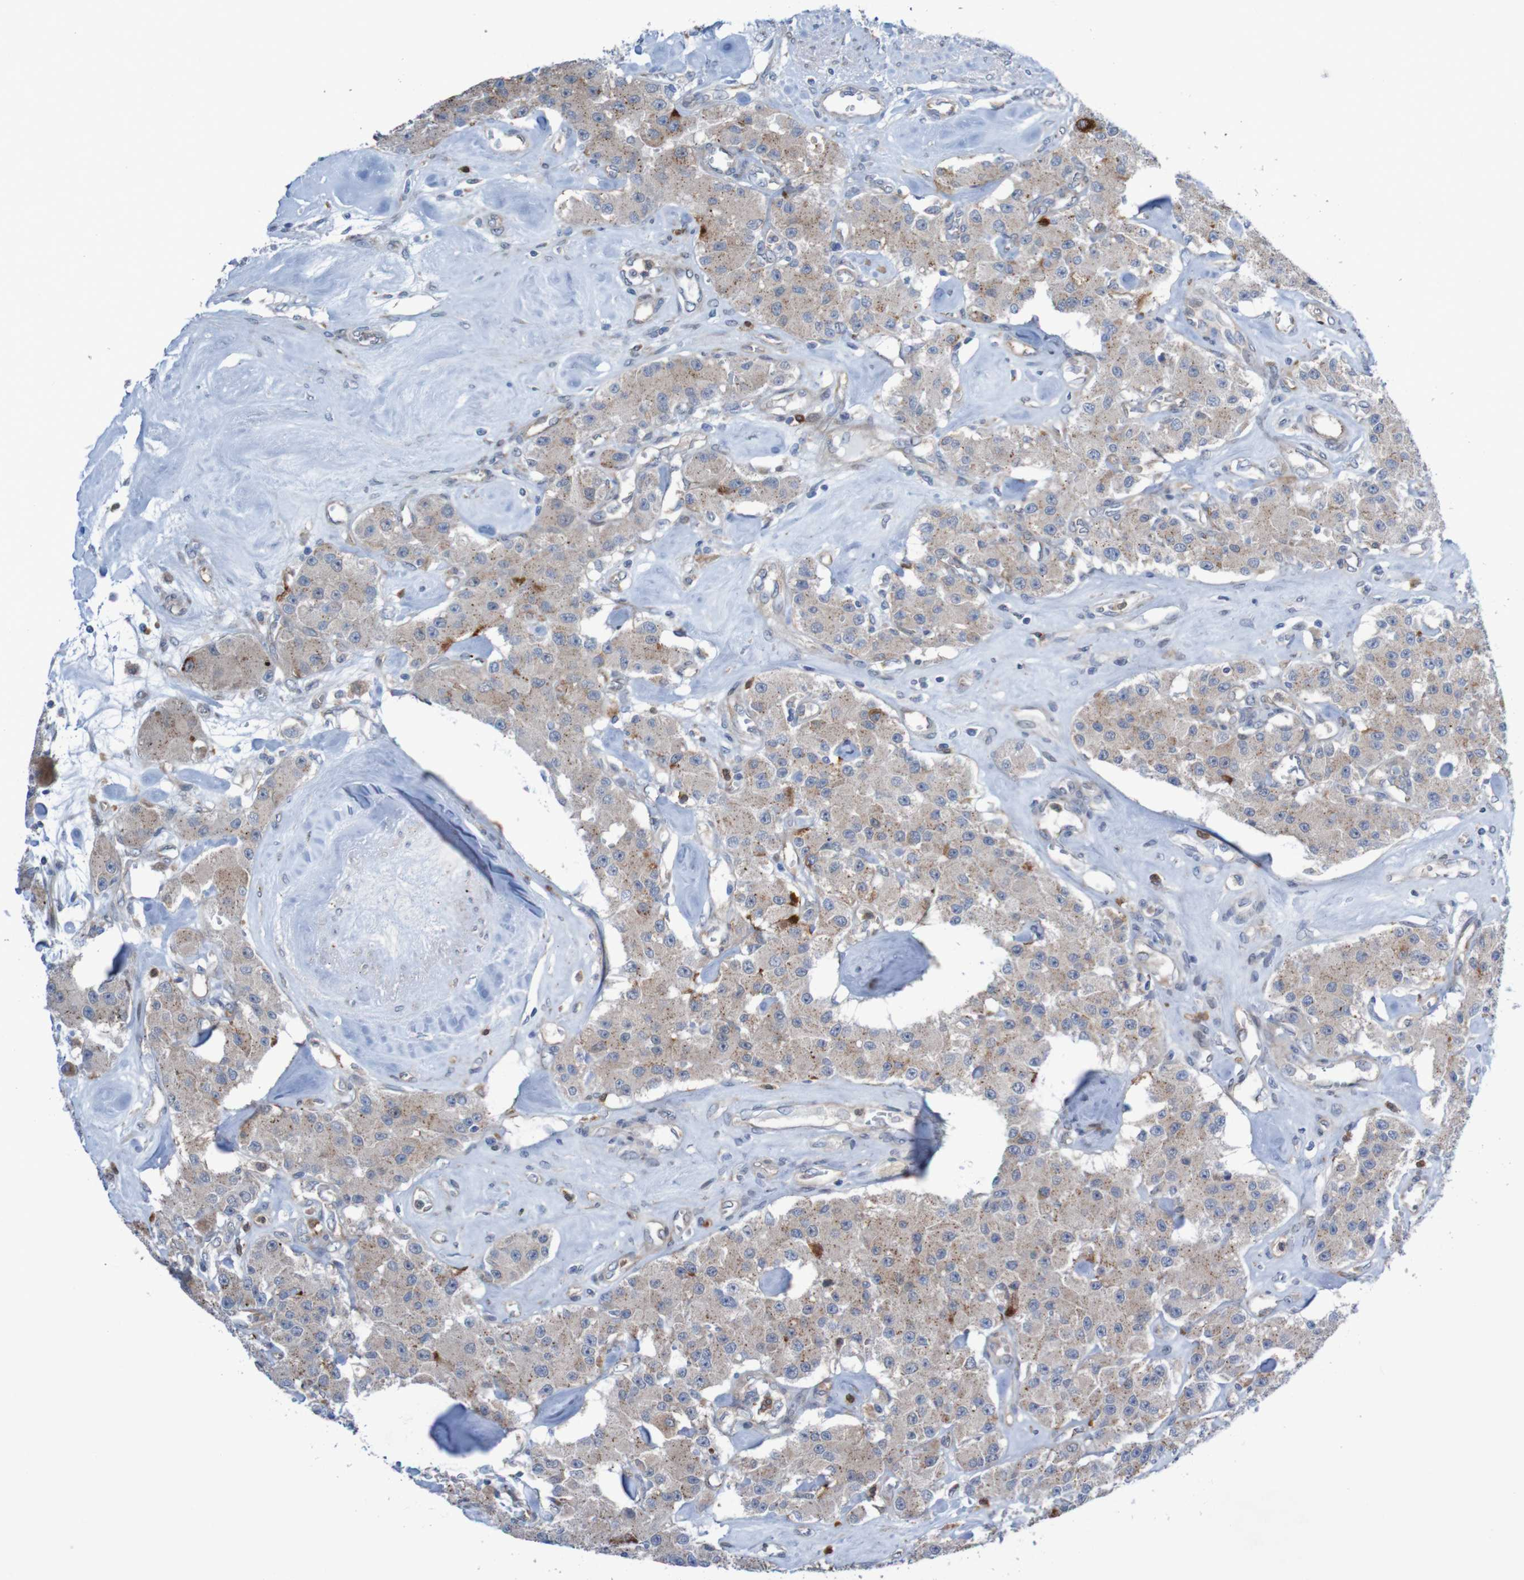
{"staining": {"intensity": "moderate", "quantity": ">75%", "location": "cytoplasmic/membranous"}, "tissue": "carcinoid", "cell_type": "Tumor cells", "image_type": "cancer", "snomed": [{"axis": "morphology", "description": "Carcinoid, malignant, NOS"}, {"axis": "topography", "description": "Pancreas"}], "caption": "Immunohistochemistry micrograph of human carcinoid stained for a protein (brown), which demonstrates medium levels of moderate cytoplasmic/membranous staining in about >75% of tumor cells.", "gene": "ANGPT4", "patient": {"sex": "male", "age": 41}}